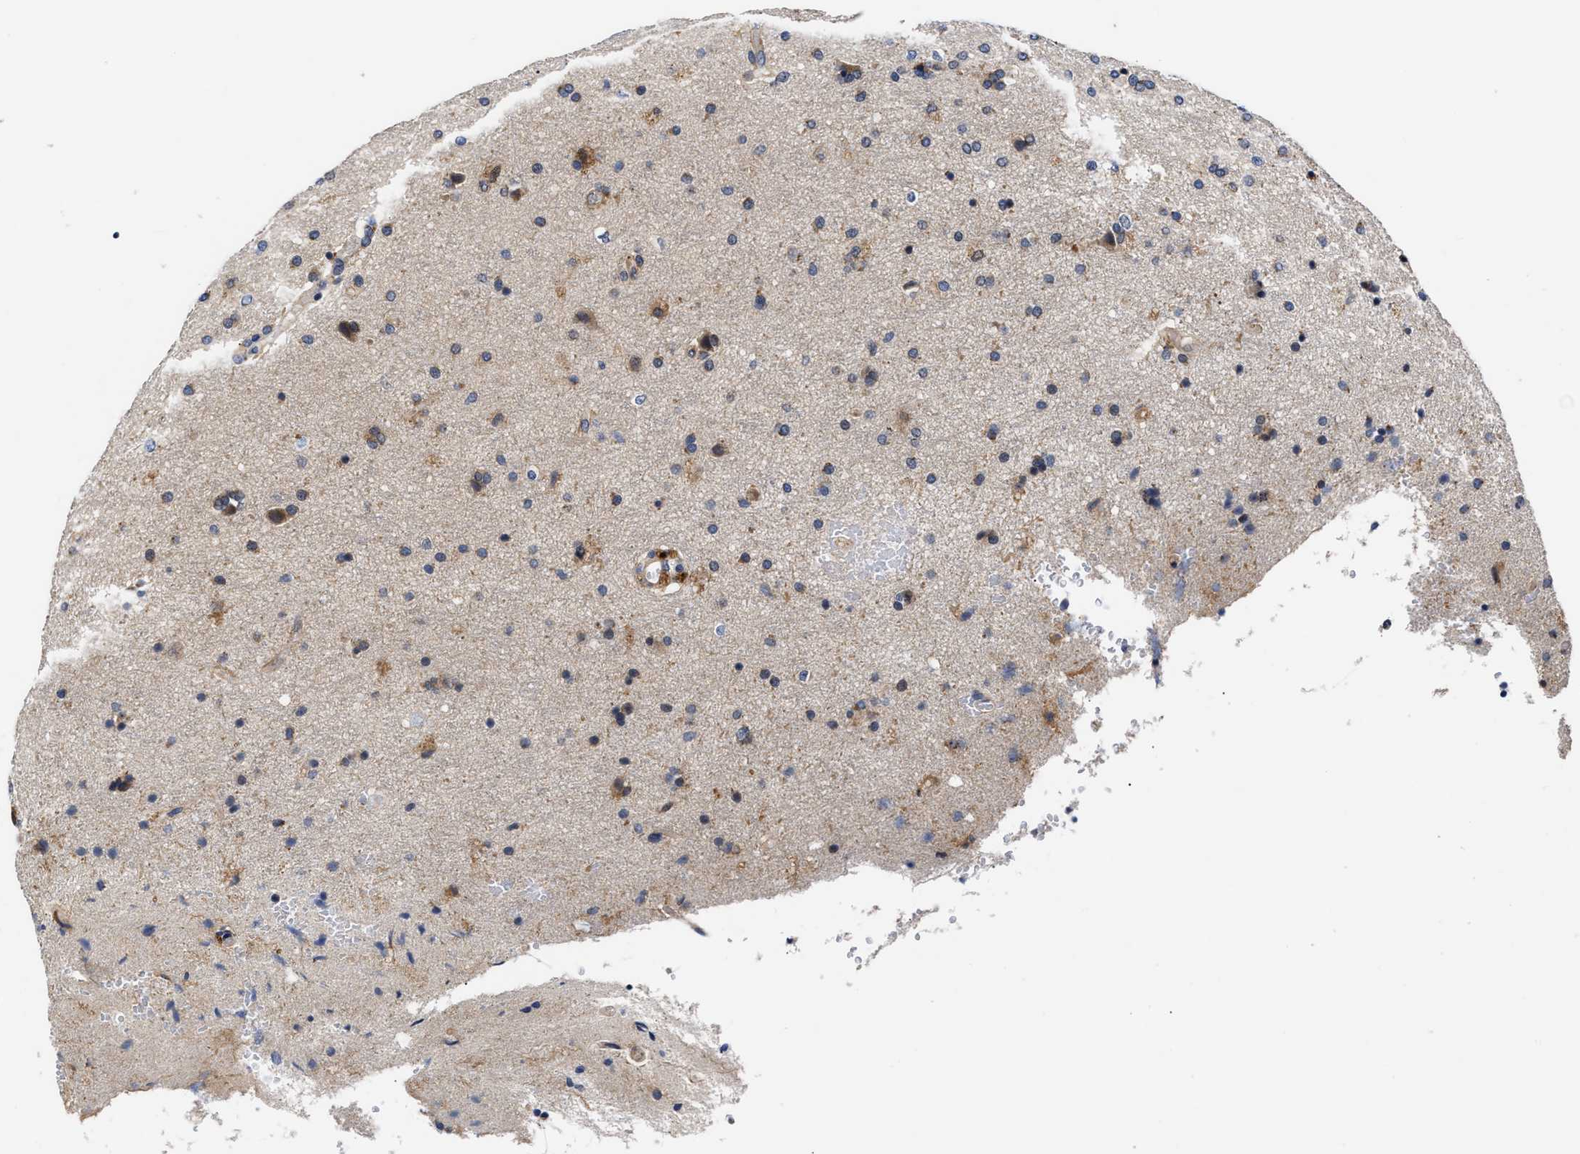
{"staining": {"intensity": "weak", "quantity": "<25%", "location": "cytoplasmic/membranous"}, "tissue": "glioma", "cell_type": "Tumor cells", "image_type": "cancer", "snomed": [{"axis": "morphology", "description": "Glioma, malignant, High grade"}, {"axis": "topography", "description": "Brain"}], "caption": "This is a micrograph of immunohistochemistry (IHC) staining of high-grade glioma (malignant), which shows no staining in tumor cells. (Stains: DAB immunohistochemistry with hematoxylin counter stain, Microscopy: brightfield microscopy at high magnification).", "gene": "CCDC146", "patient": {"sex": "male", "age": 72}}